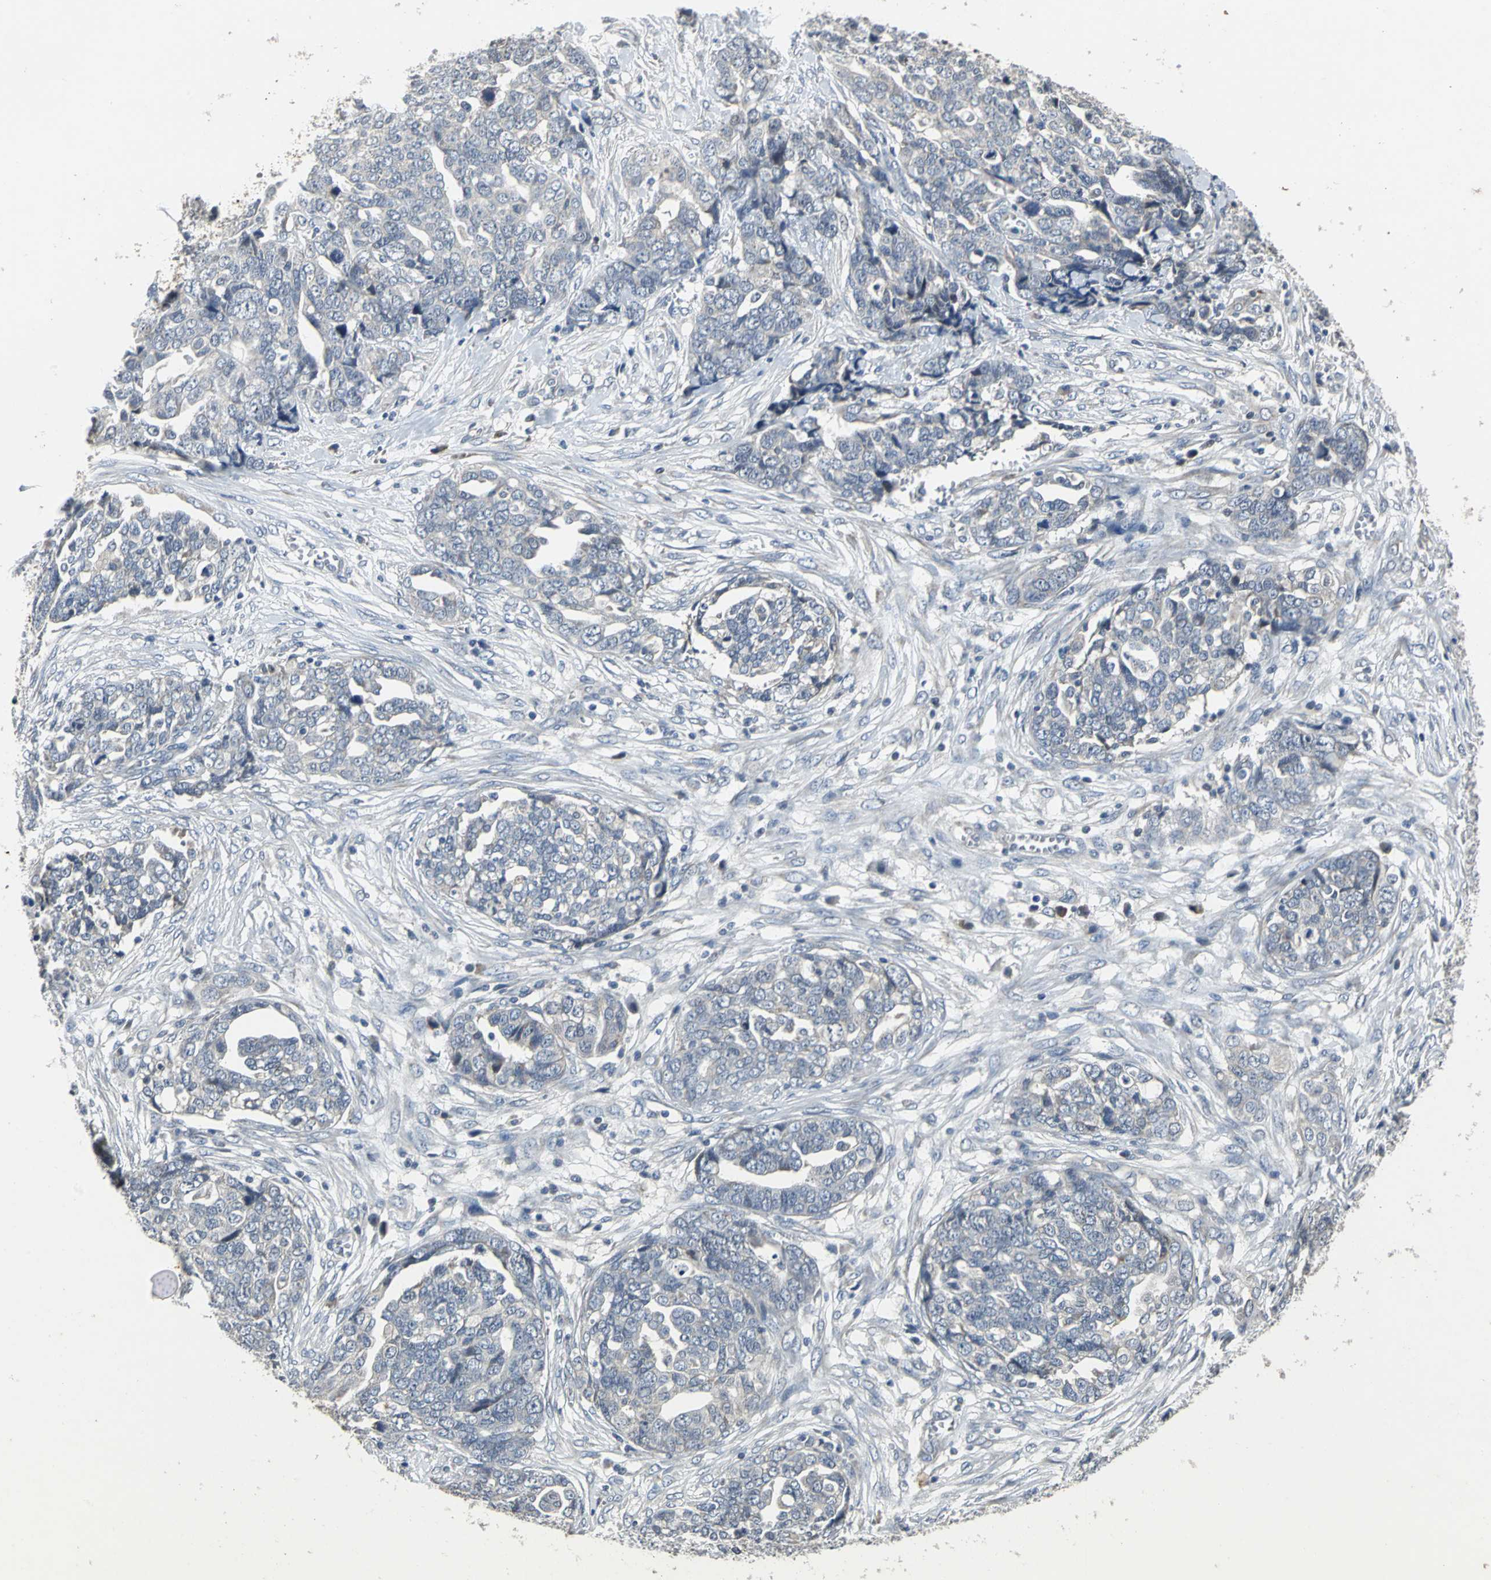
{"staining": {"intensity": "negative", "quantity": "none", "location": "none"}, "tissue": "ovarian cancer", "cell_type": "Tumor cells", "image_type": "cancer", "snomed": [{"axis": "morphology", "description": "Normal tissue, NOS"}, {"axis": "morphology", "description": "Cystadenocarcinoma, serous, NOS"}, {"axis": "topography", "description": "Fallopian tube"}, {"axis": "topography", "description": "Ovary"}], "caption": "This is an IHC micrograph of ovarian cancer (serous cystadenocarcinoma). There is no positivity in tumor cells.", "gene": "JADE3", "patient": {"sex": "female", "age": 56}}